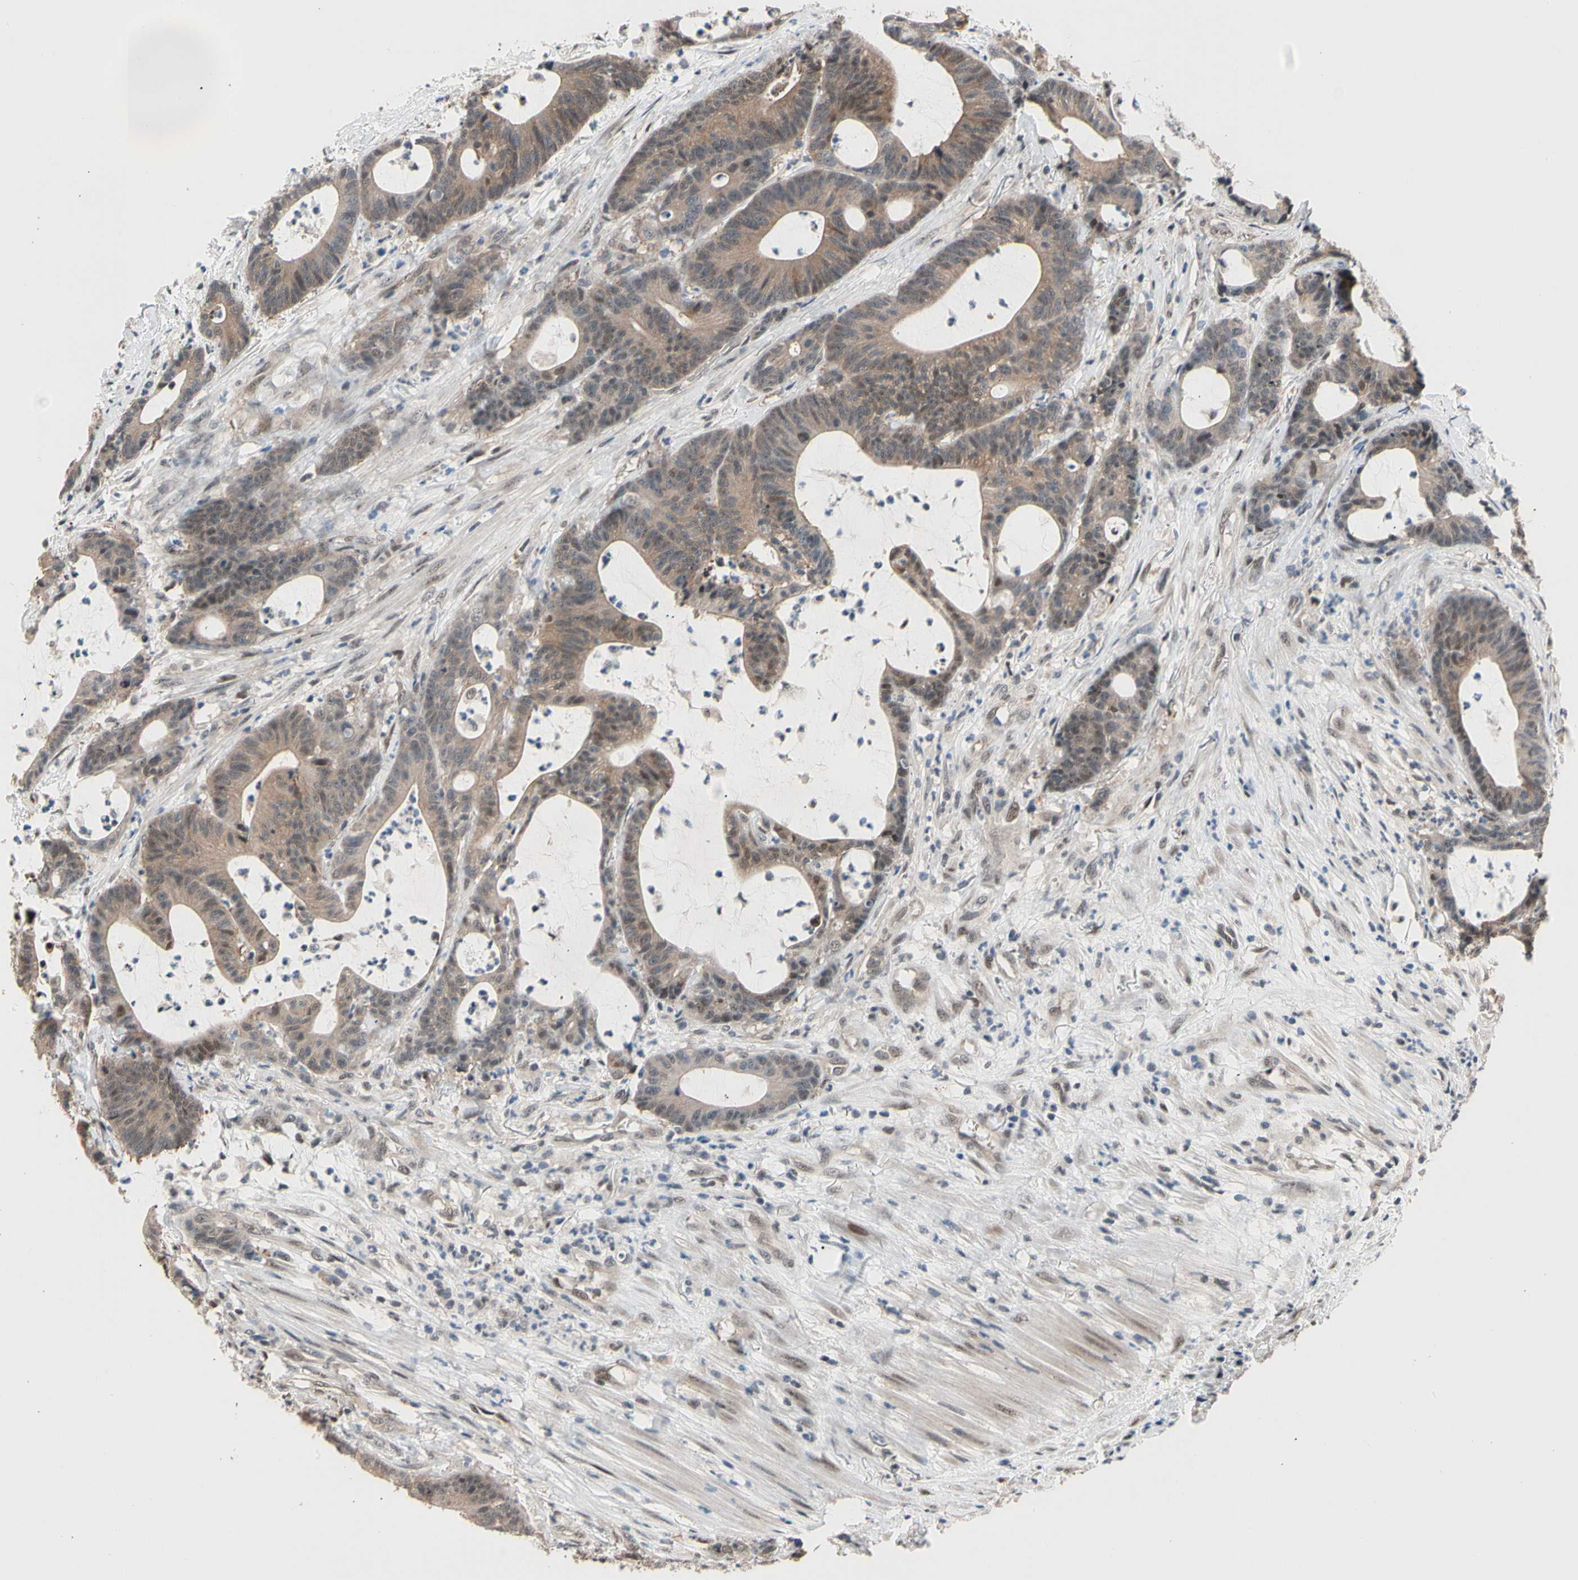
{"staining": {"intensity": "moderate", "quantity": ">75%", "location": "cytoplasmic/membranous"}, "tissue": "colorectal cancer", "cell_type": "Tumor cells", "image_type": "cancer", "snomed": [{"axis": "morphology", "description": "Adenocarcinoma, NOS"}, {"axis": "topography", "description": "Colon"}], "caption": "A high-resolution image shows immunohistochemistry (IHC) staining of colorectal cancer (adenocarcinoma), which demonstrates moderate cytoplasmic/membranous staining in approximately >75% of tumor cells.", "gene": "NGEF", "patient": {"sex": "female", "age": 84}}